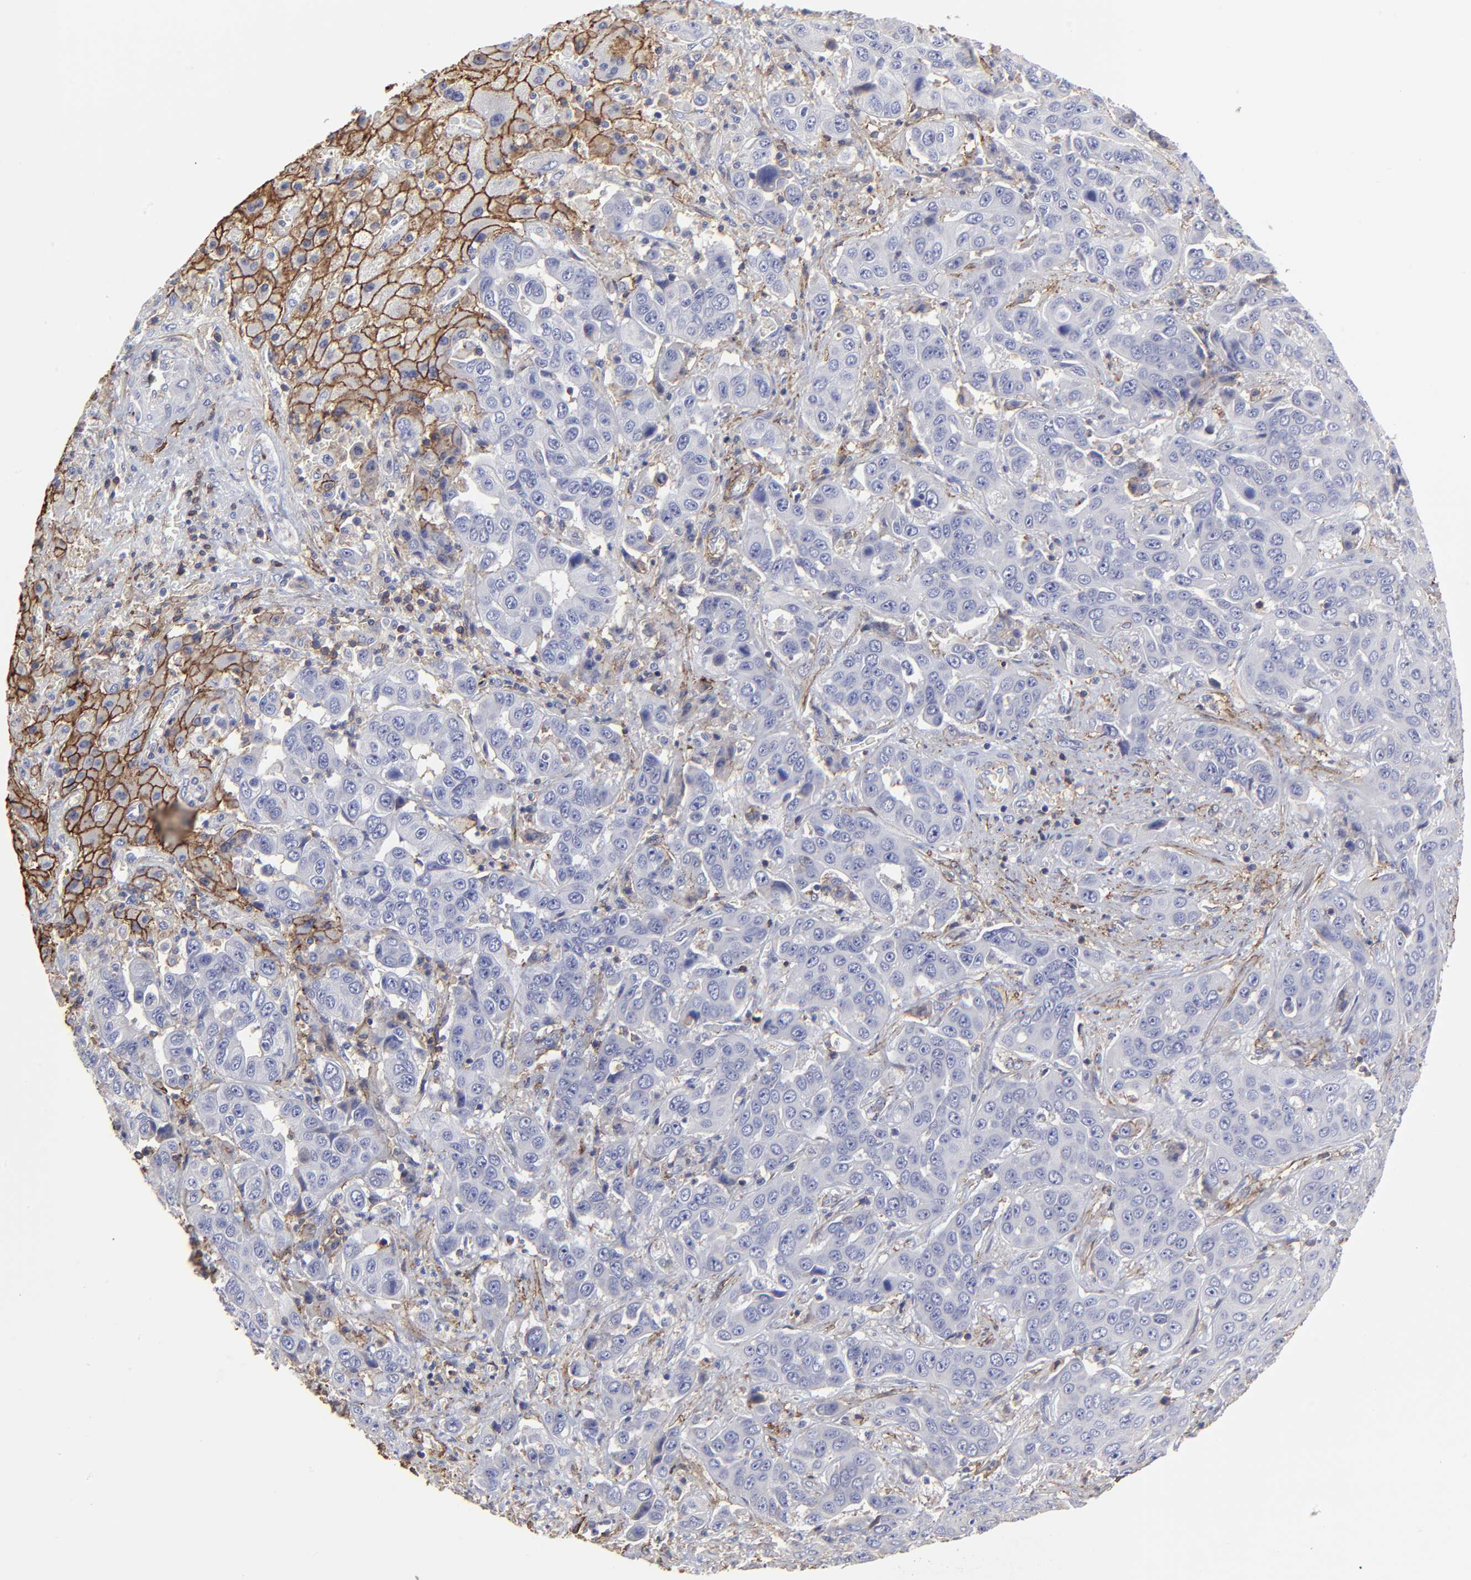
{"staining": {"intensity": "negative", "quantity": "none", "location": "none"}, "tissue": "liver cancer", "cell_type": "Tumor cells", "image_type": "cancer", "snomed": [{"axis": "morphology", "description": "Cholangiocarcinoma"}, {"axis": "topography", "description": "Liver"}], "caption": "An immunohistochemistry photomicrograph of liver cancer is shown. There is no staining in tumor cells of liver cancer.", "gene": "ANXA6", "patient": {"sex": "female", "age": 52}}